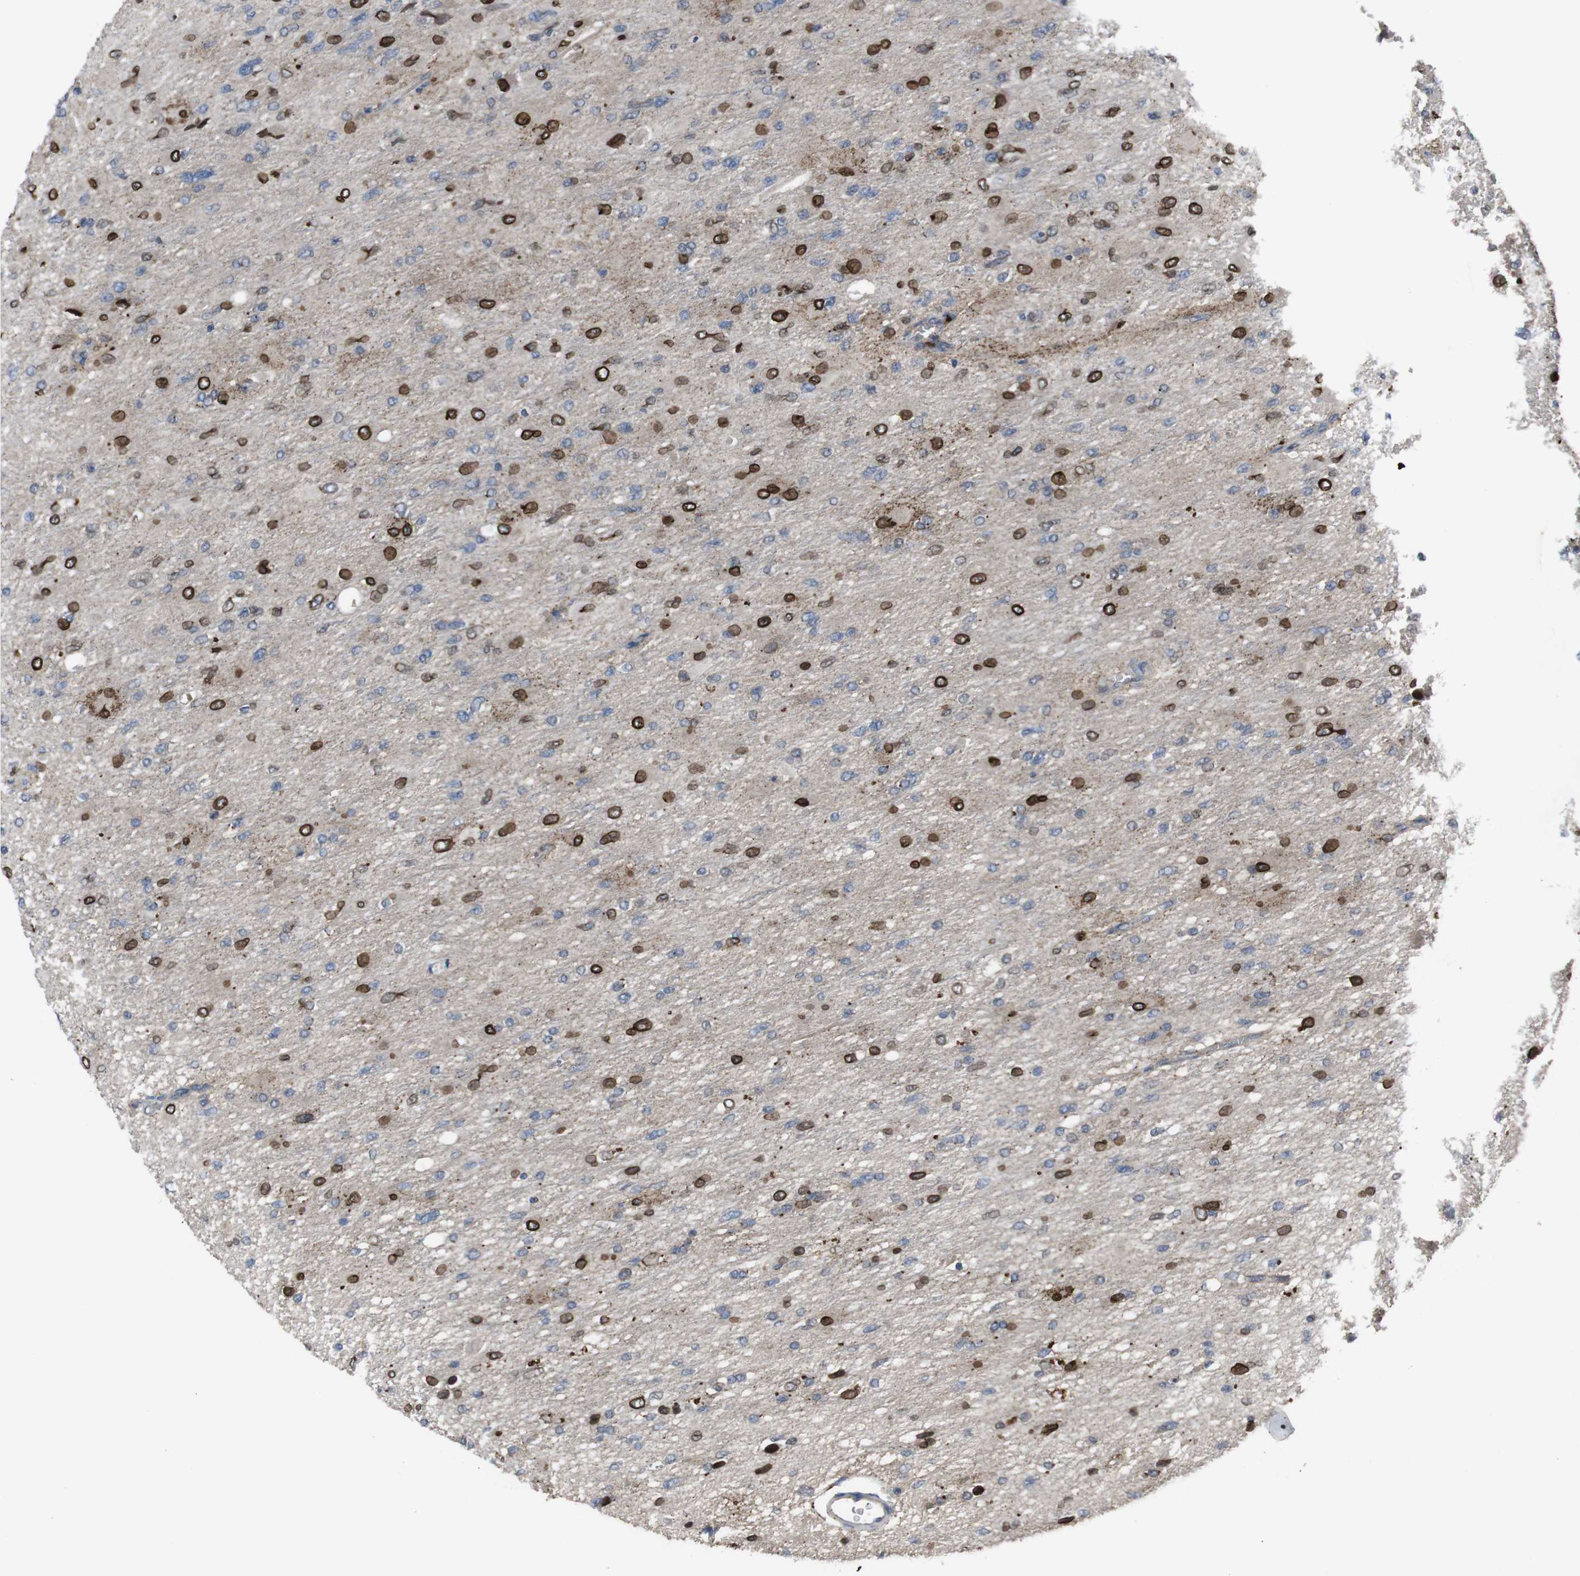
{"staining": {"intensity": "strong", "quantity": "25%-75%", "location": "cytoplasmic/membranous,nuclear"}, "tissue": "glioma", "cell_type": "Tumor cells", "image_type": "cancer", "snomed": [{"axis": "morphology", "description": "Glioma, malignant, High grade"}, {"axis": "topography", "description": "Cerebral cortex"}], "caption": "Human glioma stained with a brown dye demonstrates strong cytoplasmic/membranous and nuclear positive positivity in about 25%-75% of tumor cells.", "gene": "EFNA5", "patient": {"sex": "female", "age": 36}}